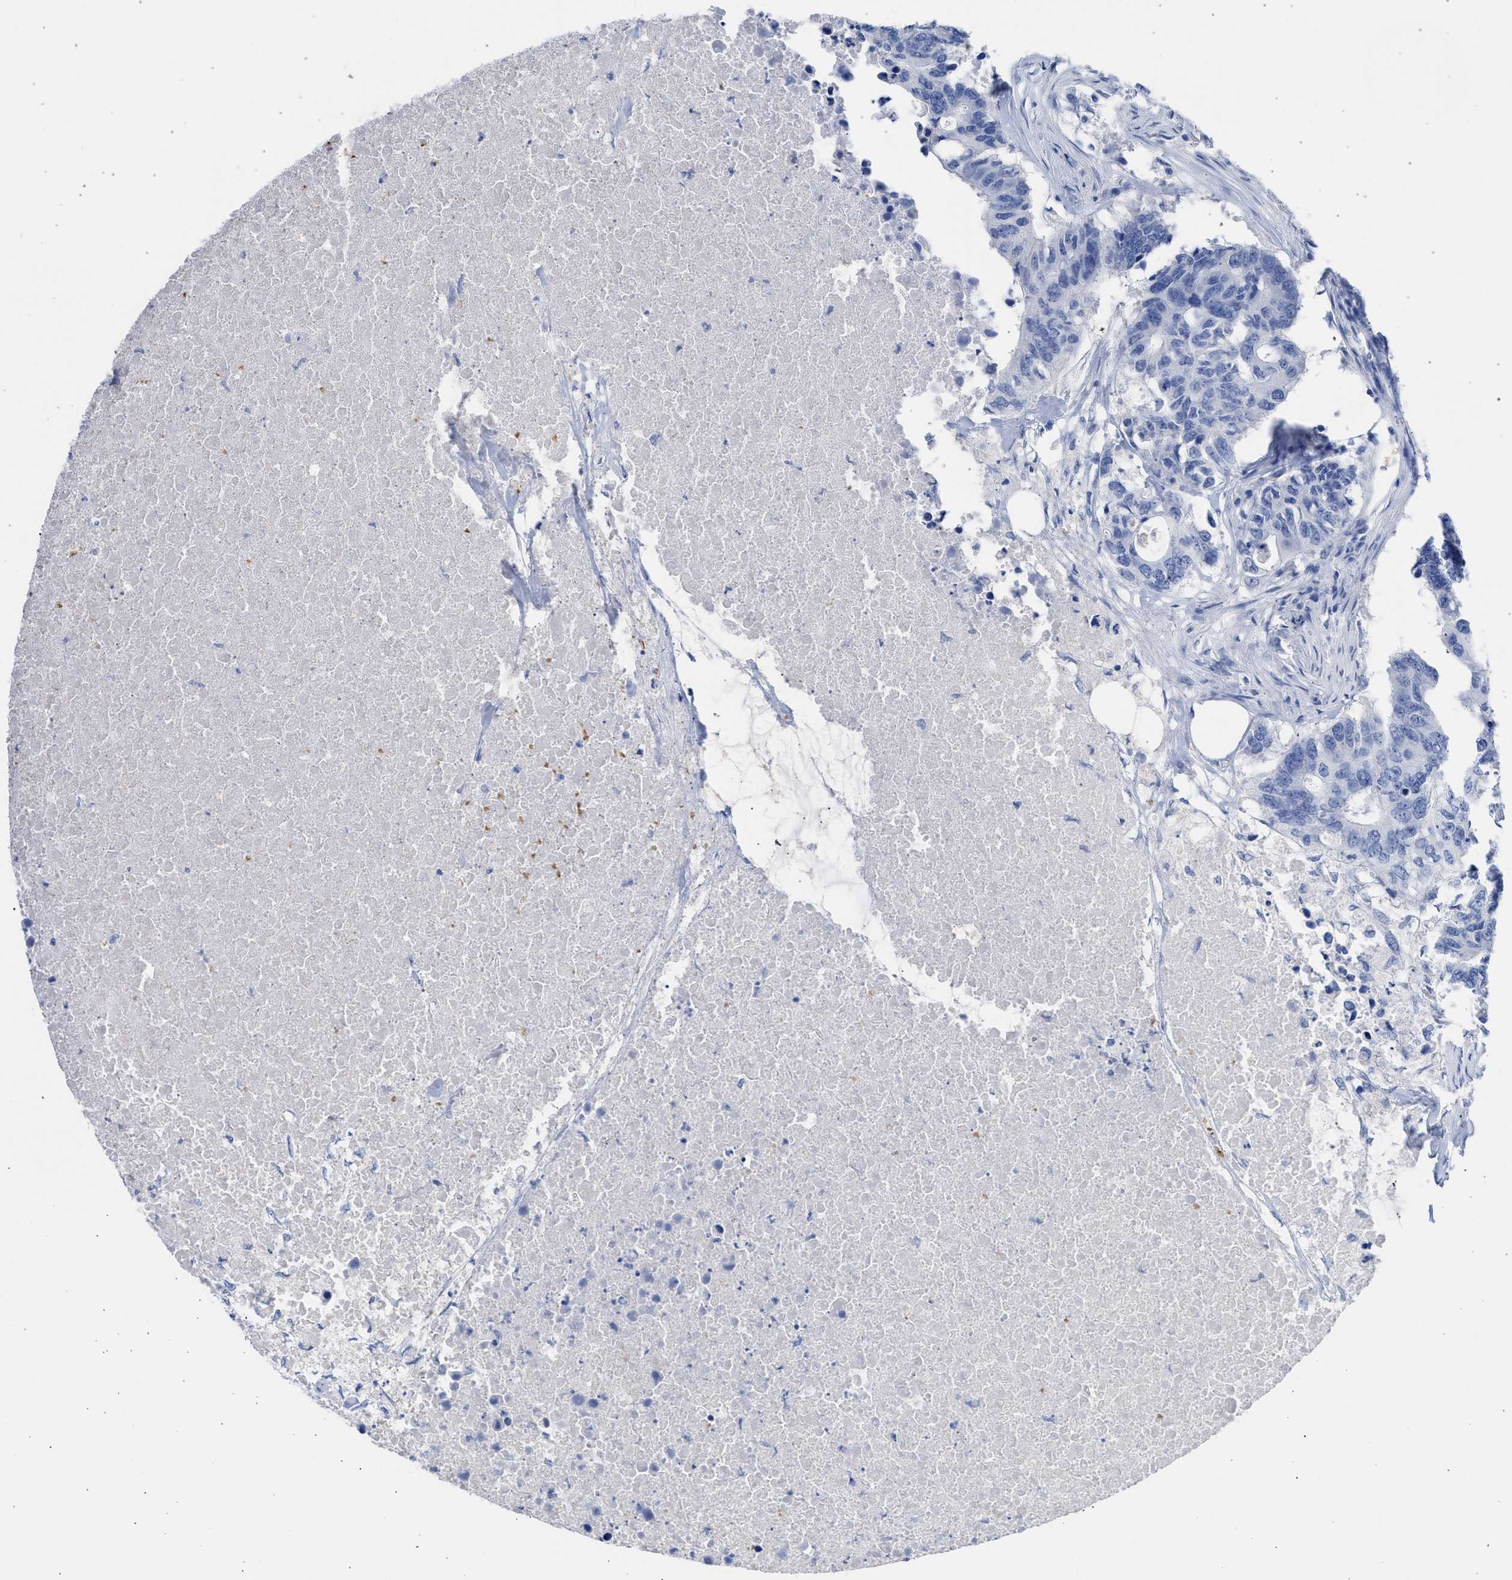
{"staining": {"intensity": "negative", "quantity": "none", "location": "none"}, "tissue": "colorectal cancer", "cell_type": "Tumor cells", "image_type": "cancer", "snomed": [{"axis": "morphology", "description": "Adenocarcinoma, NOS"}, {"axis": "topography", "description": "Colon"}], "caption": "DAB (3,3'-diaminobenzidine) immunohistochemical staining of human colorectal cancer (adenocarcinoma) demonstrates no significant staining in tumor cells. (Immunohistochemistry, brightfield microscopy, high magnification).", "gene": "RSPH1", "patient": {"sex": "male", "age": 71}}